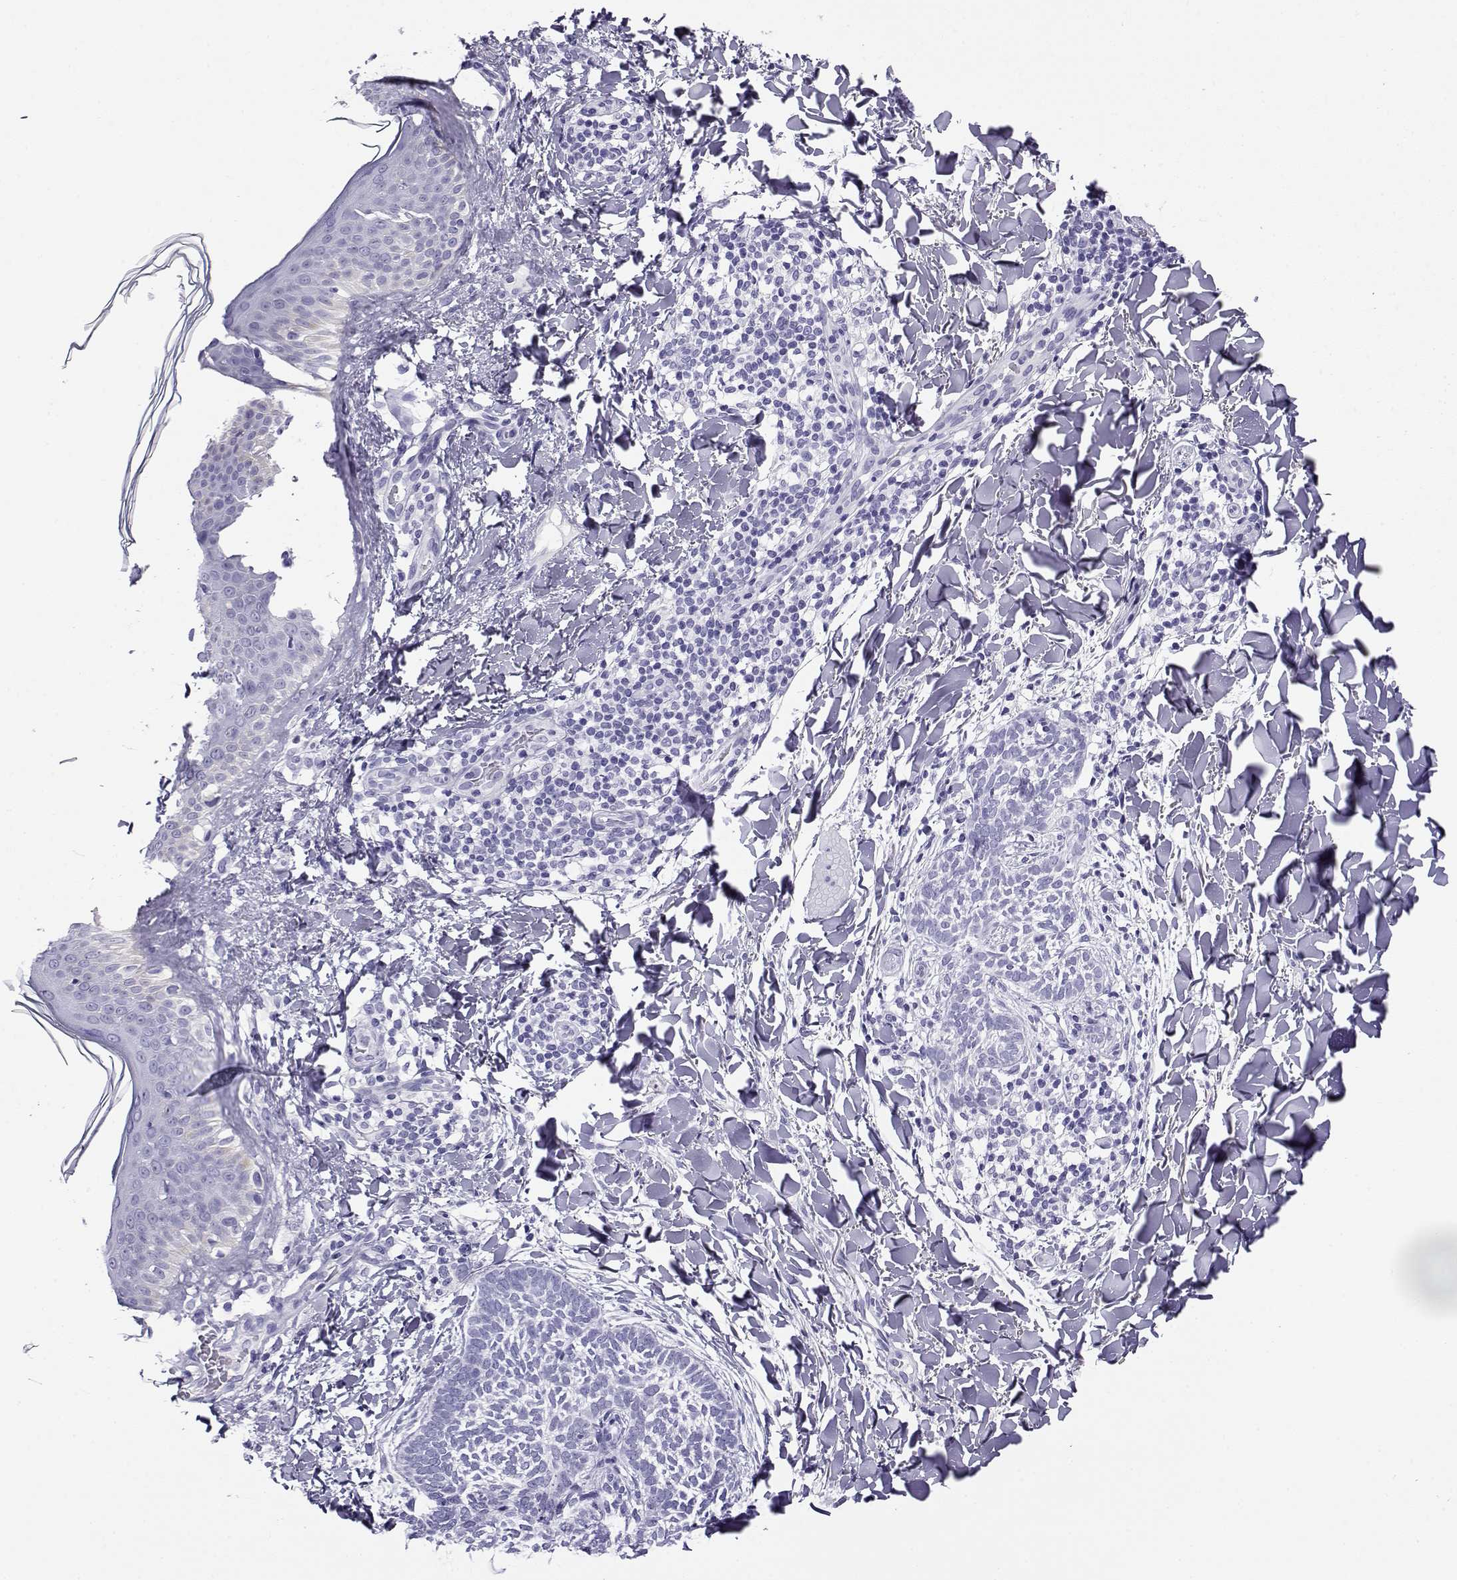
{"staining": {"intensity": "negative", "quantity": "none", "location": "none"}, "tissue": "skin cancer", "cell_type": "Tumor cells", "image_type": "cancer", "snomed": [{"axis": "morphology", "description": "Normal tissue, NOS"}, {"axis": "morphology", "description": "Basal cell carcinoma"}, {"axis": "topography", "description": "Skin"}], "caption": "Histopathology image shows no protein expression in tumor cells of skin cancer (basal cell carcinoma) tissue.", "gene": "RHOXF2", "patient": {"sex": "male", "age": 46}}